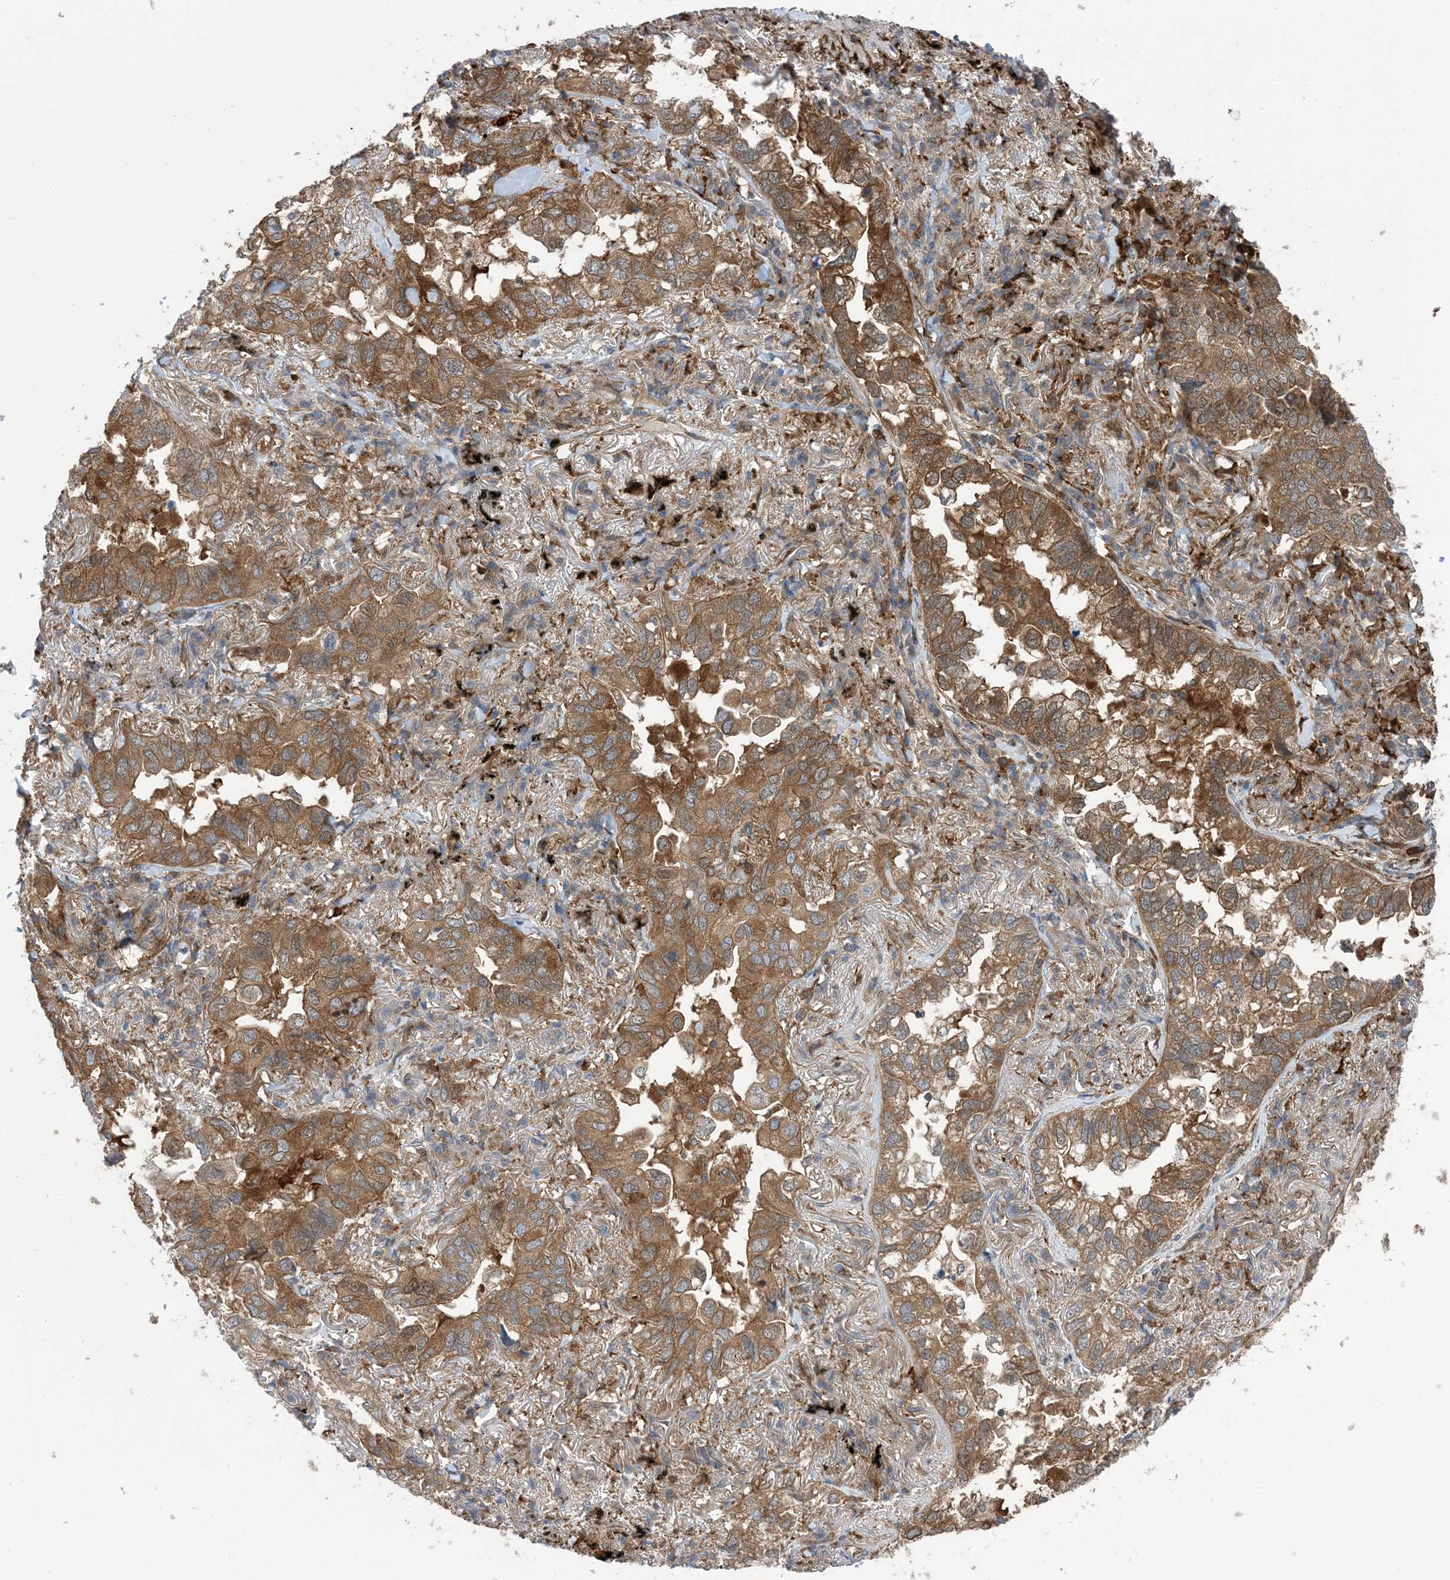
{"staining": {"intensity": "moderate", "quantity": ">75%", "location": "cytoplasmic/membranous"}, "tissue": "lung cancer", "cell_type": "Tumor cells", "image_type": "cancer", "snomed": [{"axis": "morphology", "description": "Adenocarcinoma, NOS"}, {"axis": "topography", "description": "Lung"}], "caption": "About >75% of tumor cells in adenocarcinoma (lung) reveal moderate cytoplasmic/membranous protein expression as visualized by brown immunohistochemical staining.", "gene": "HS1BP3", "patient": {"sex": "male", "age": 65}}